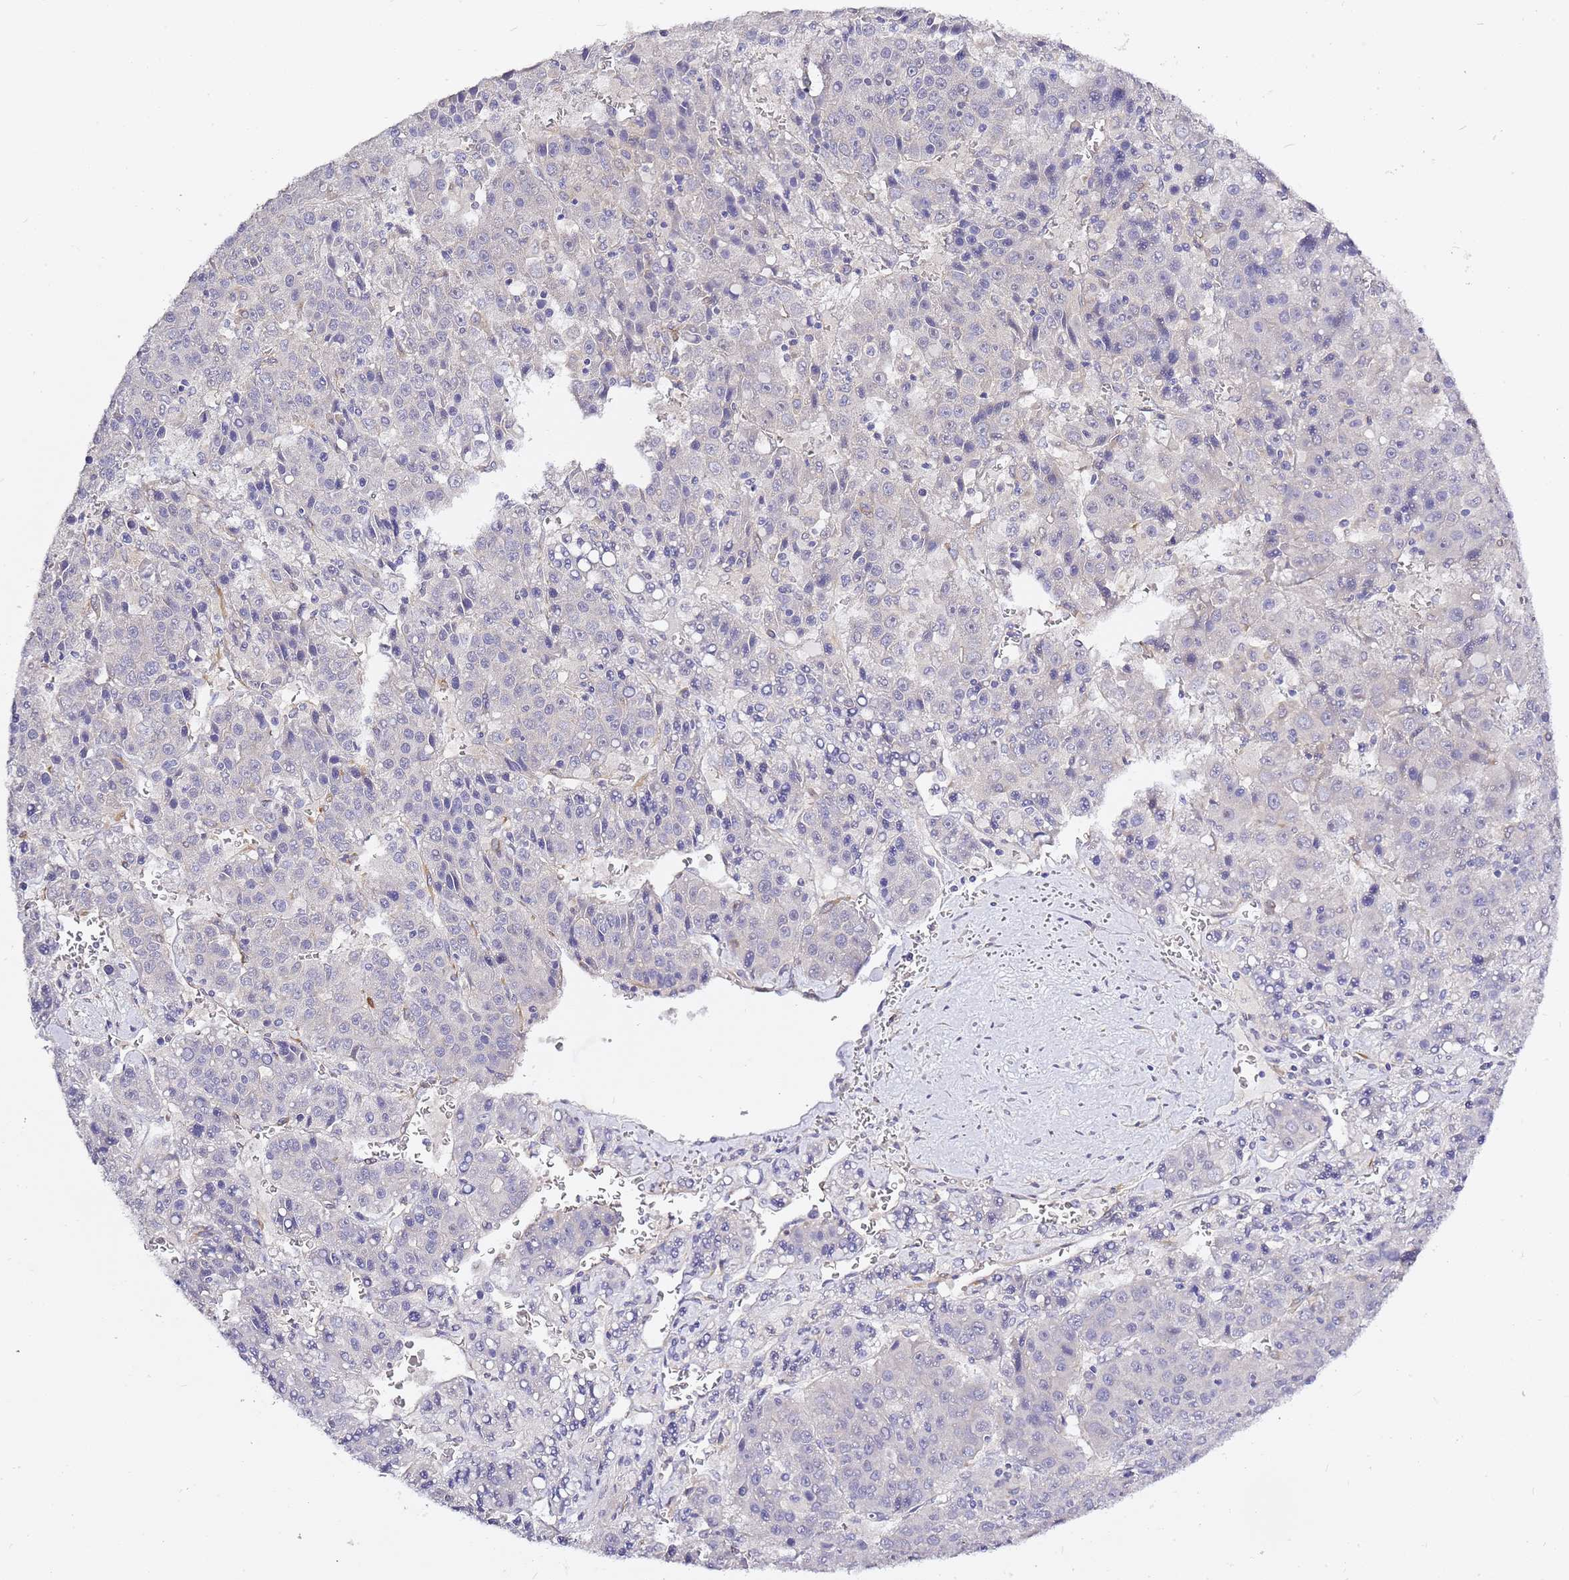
{"staining": {"intensity": "negative", "quantity": "none", "location": "none"}, "tissue": "liver cancer", "cell_type": "Tumor cells", "image_type": "cancer", "snomed": [{"axis": "morphology", "description": "Carcinoma, Hepatocellular, NOS"}, {"axis": "topography", "description": "Liver"}], "caption": "This is an IHC photomicrograph of liver hepatocellular carcinoma. There is no expression in tumor cells.", "gene": "RFK", "patient": {"sex": "female", "age": 53}}